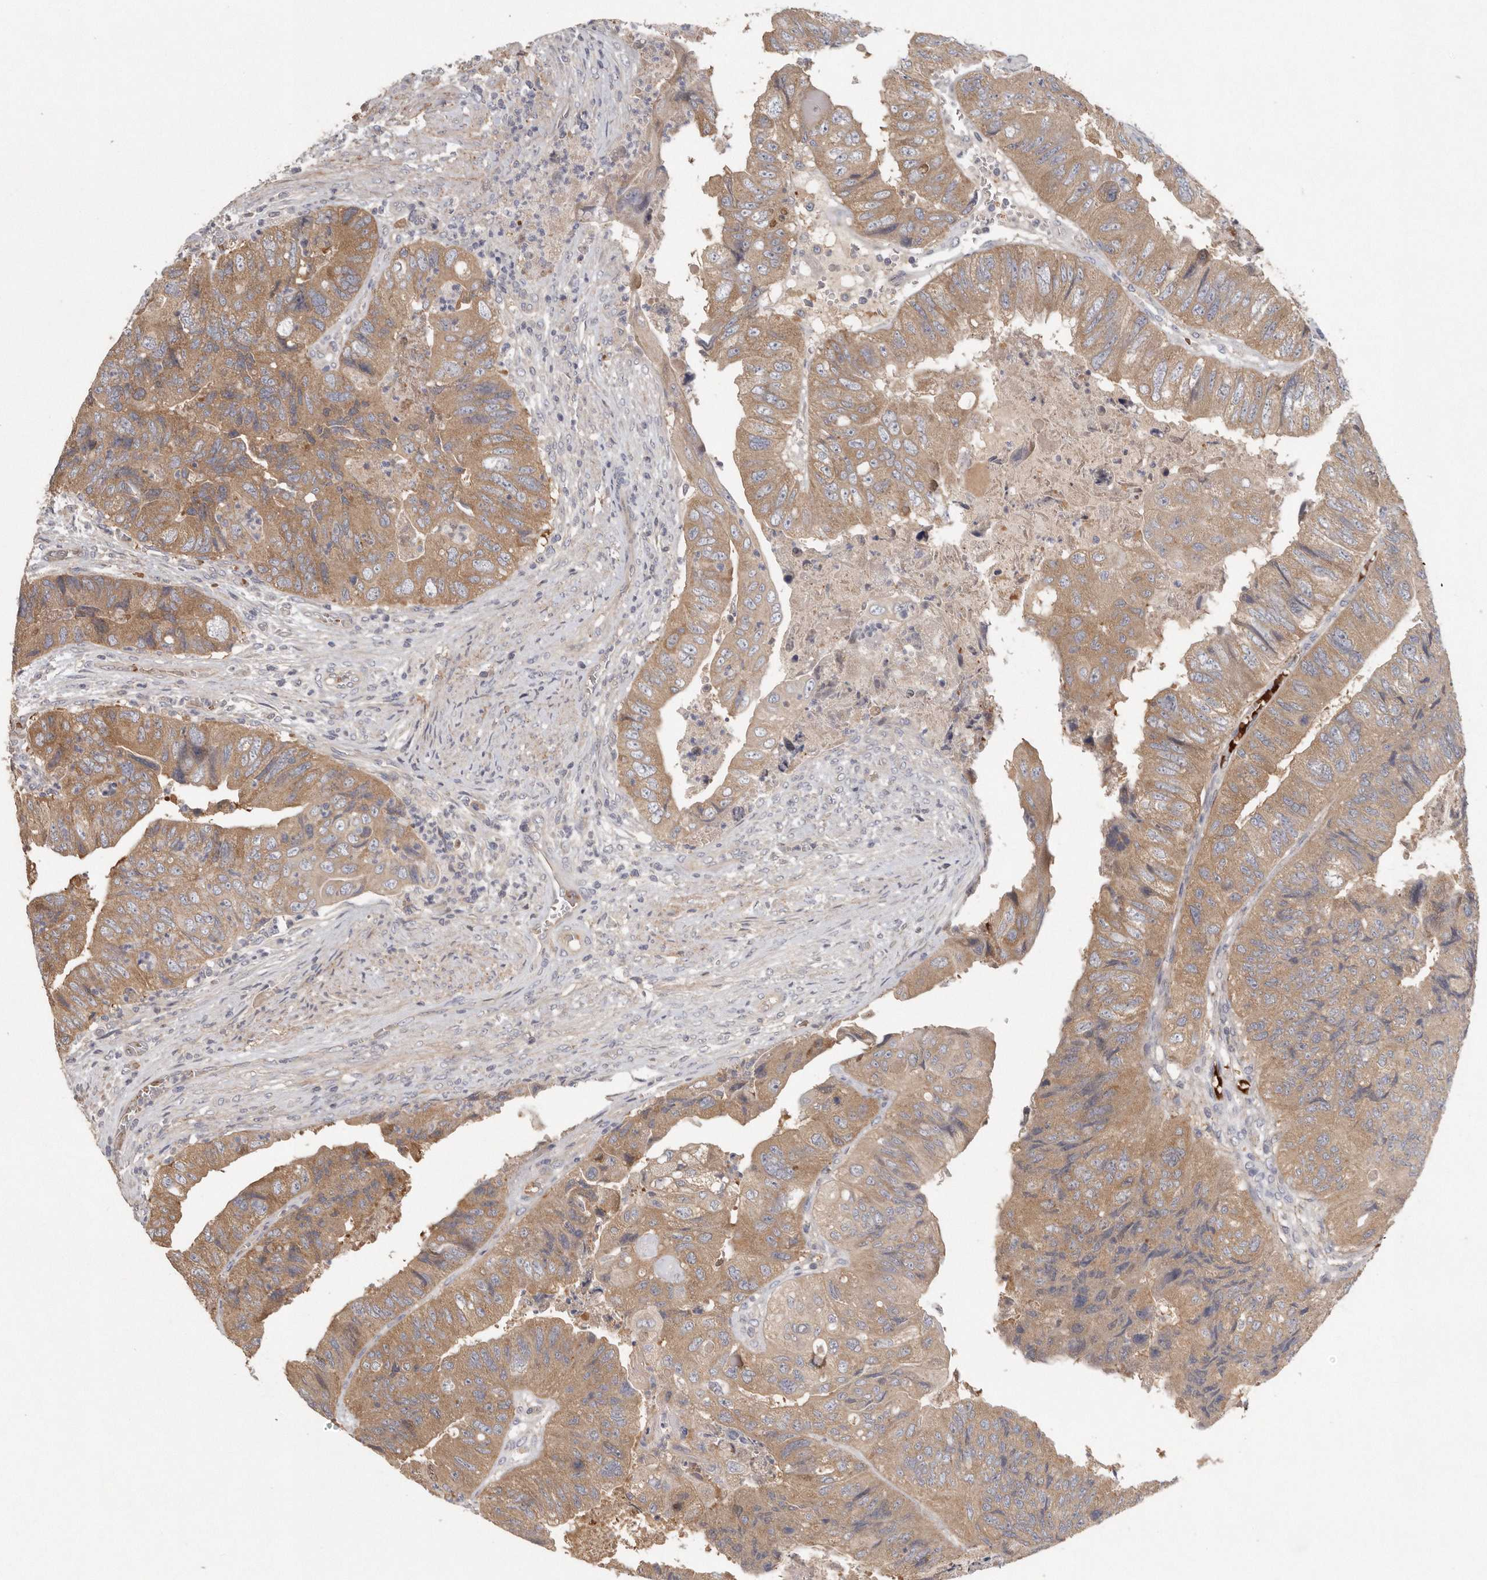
{"staining": {"intensity": "moderate", "quantity": ">75%", "location": "cytoplasmic/membranous"}, "tissue": "colorectal cancer", "cell_type": "Tumor cells", "image_type": "cancer", "snomed": [{"axis": "morphology", "description": "Adenocarcinoma, NOS"}, {"axis": "topography", "description": "Rectum"}], "caption": "A medium amount of moderate cytoplasmic/membranous staining is identified in about >75% of tumor cells in colorectal cancer (adenocarcinoma) tissue. (DAB (3,3'-diaminobenzidine) IHC, brown staining for protein, blue staining for nuclei).", "gene": "CFAP298", "patient": {"sex": "male", "age": 63}}